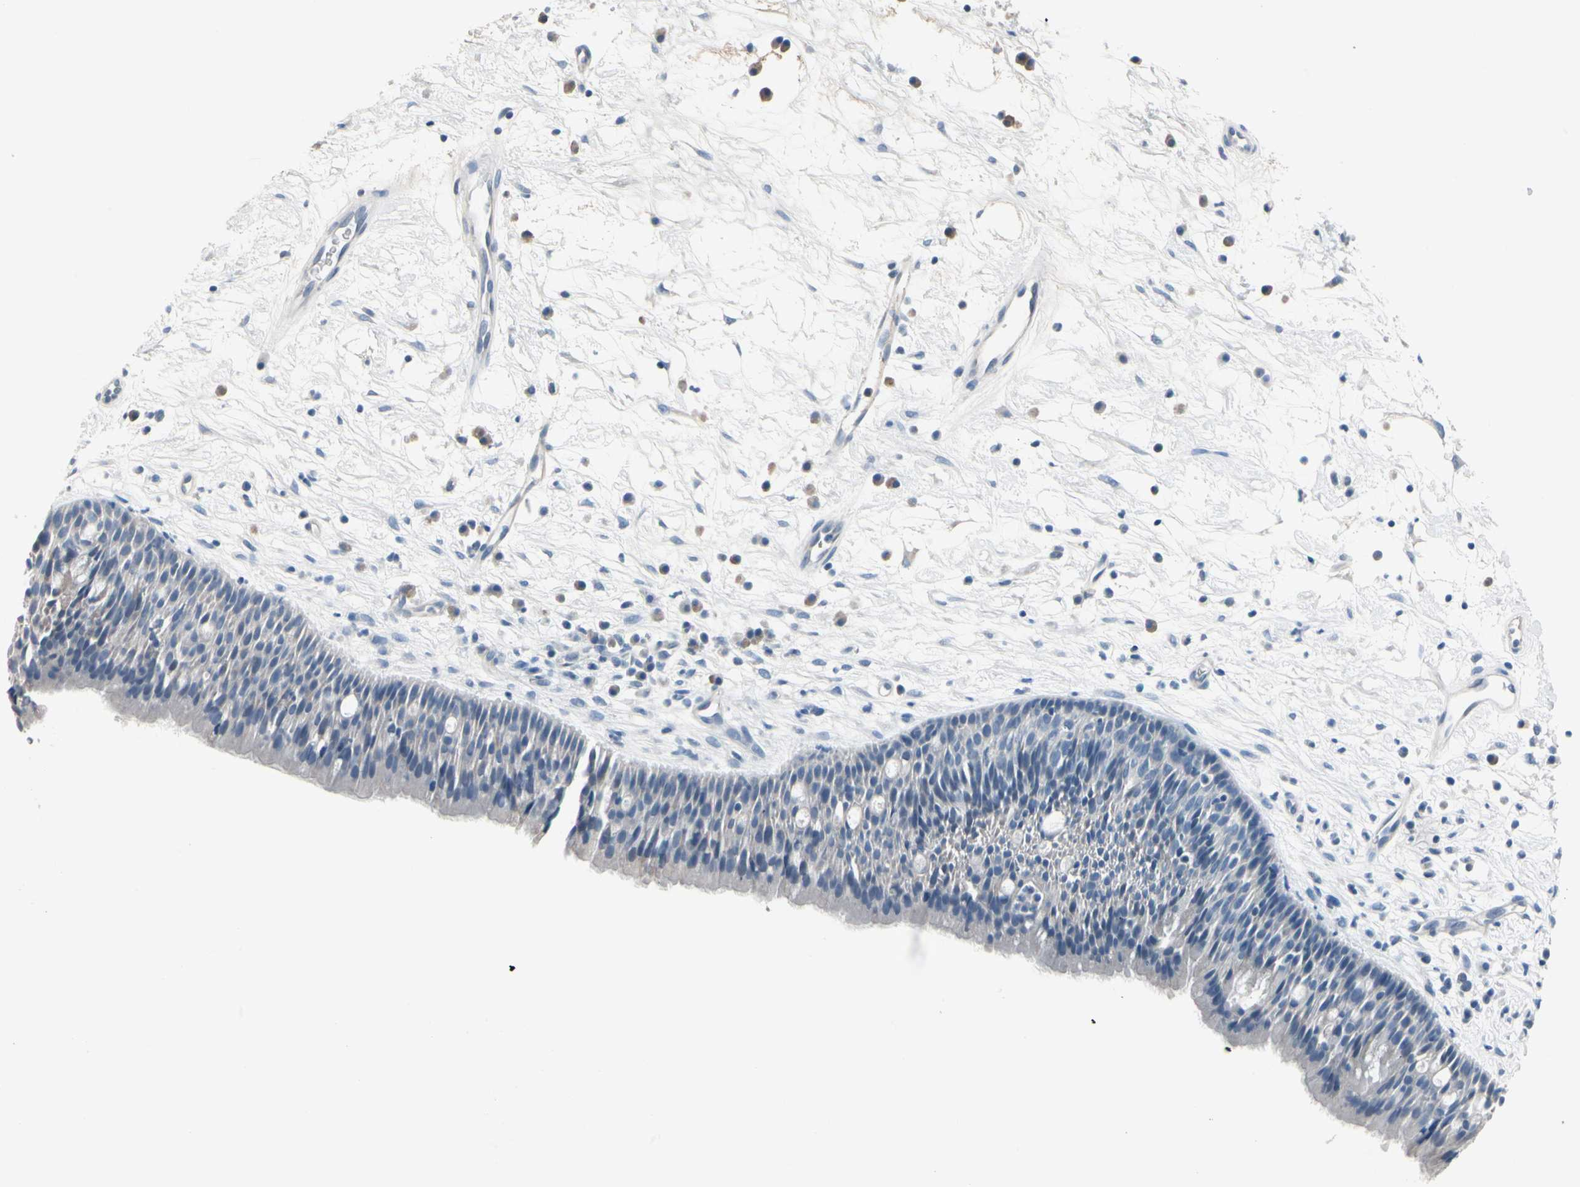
{"staining": {"intensity": "negative", "quantity": "none", "location": "none"}, "tissue": "nasopharynx", "cell_type": "Respiratory epithelial cells", "image_type": "normal", "snomed": [{"axis": "morphology", "description": "Normal tissue, NOS"}, {"axis": "topography", "description": "Nasopharynx"}], "caption": "This image is of benign nasopharynx stained with IHC to label a protein in brown with the nuclei are counter-stained blue. There is no expression in respiratory epithelial cells.", "gene": "PGR", "patient": {"sex": "male", "age": 13}}